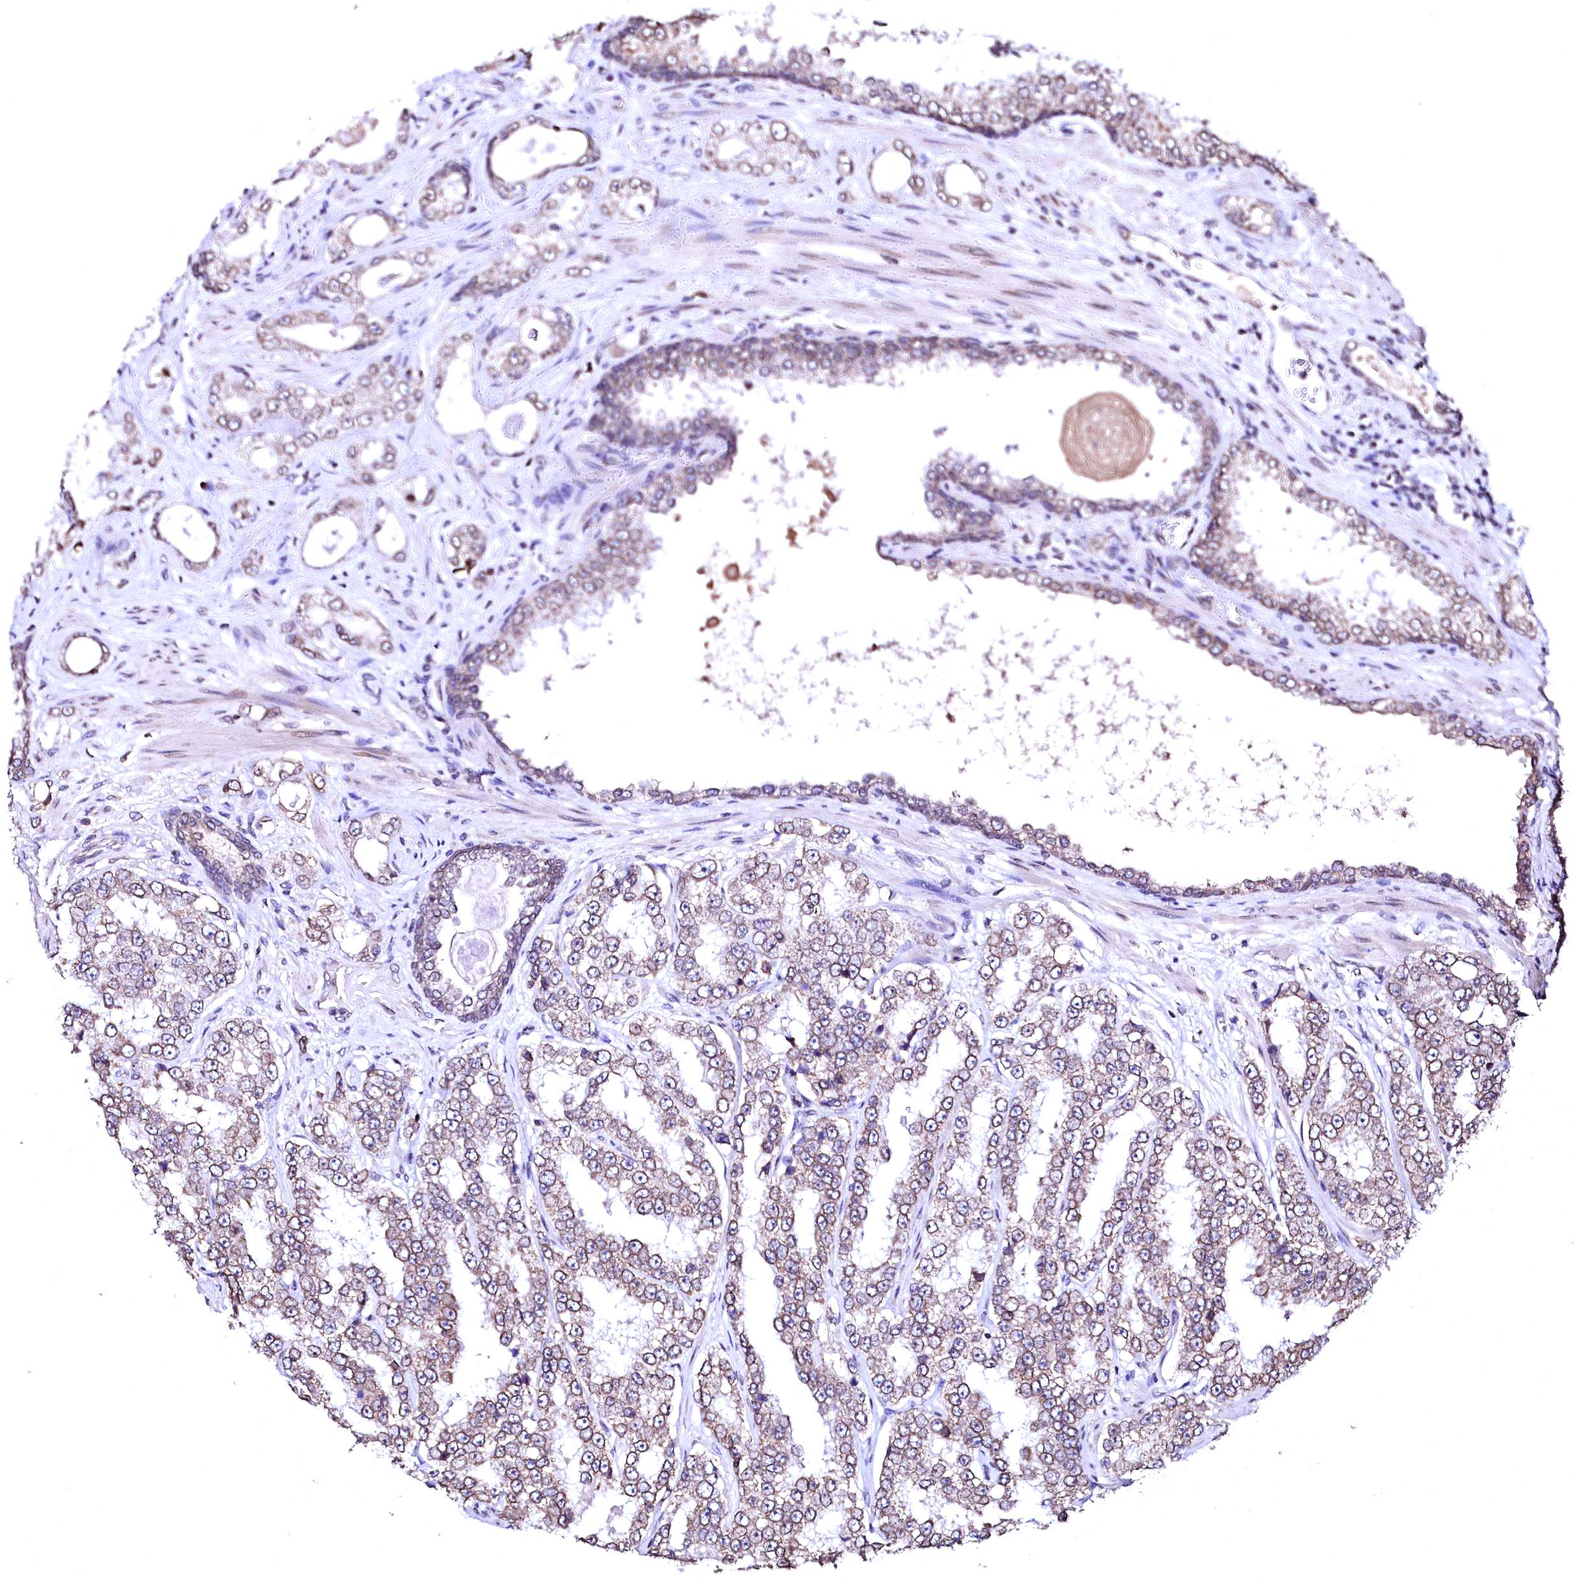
{"staining": {"intensity": "moderate", "quantity": ">75%", "location": "cytoplasmic/membranous,nuclear"}, "tissue": "prostate cancer", "cell_type": "Tumor cells", "image_type": "cancer", "snomed": [{"axis": "morphology", "description": "Normal tissue, NOS"}, {"axis": "morphology", "description": "Adenocarcinoma, High grade"}, {"axis": "topography", "description": "Prostate"}], "caption": "Immunohistochemical staining of prostate cancer (high-grade adenocarcinoma) exhibits moderate cytoplasmic/membranous and nuclear protein positivity in approximately >75% of tumor cells. Nuclei are stained in blue.", "gene": "HAND1", "patient": {"sex": "male", "age": 83}}